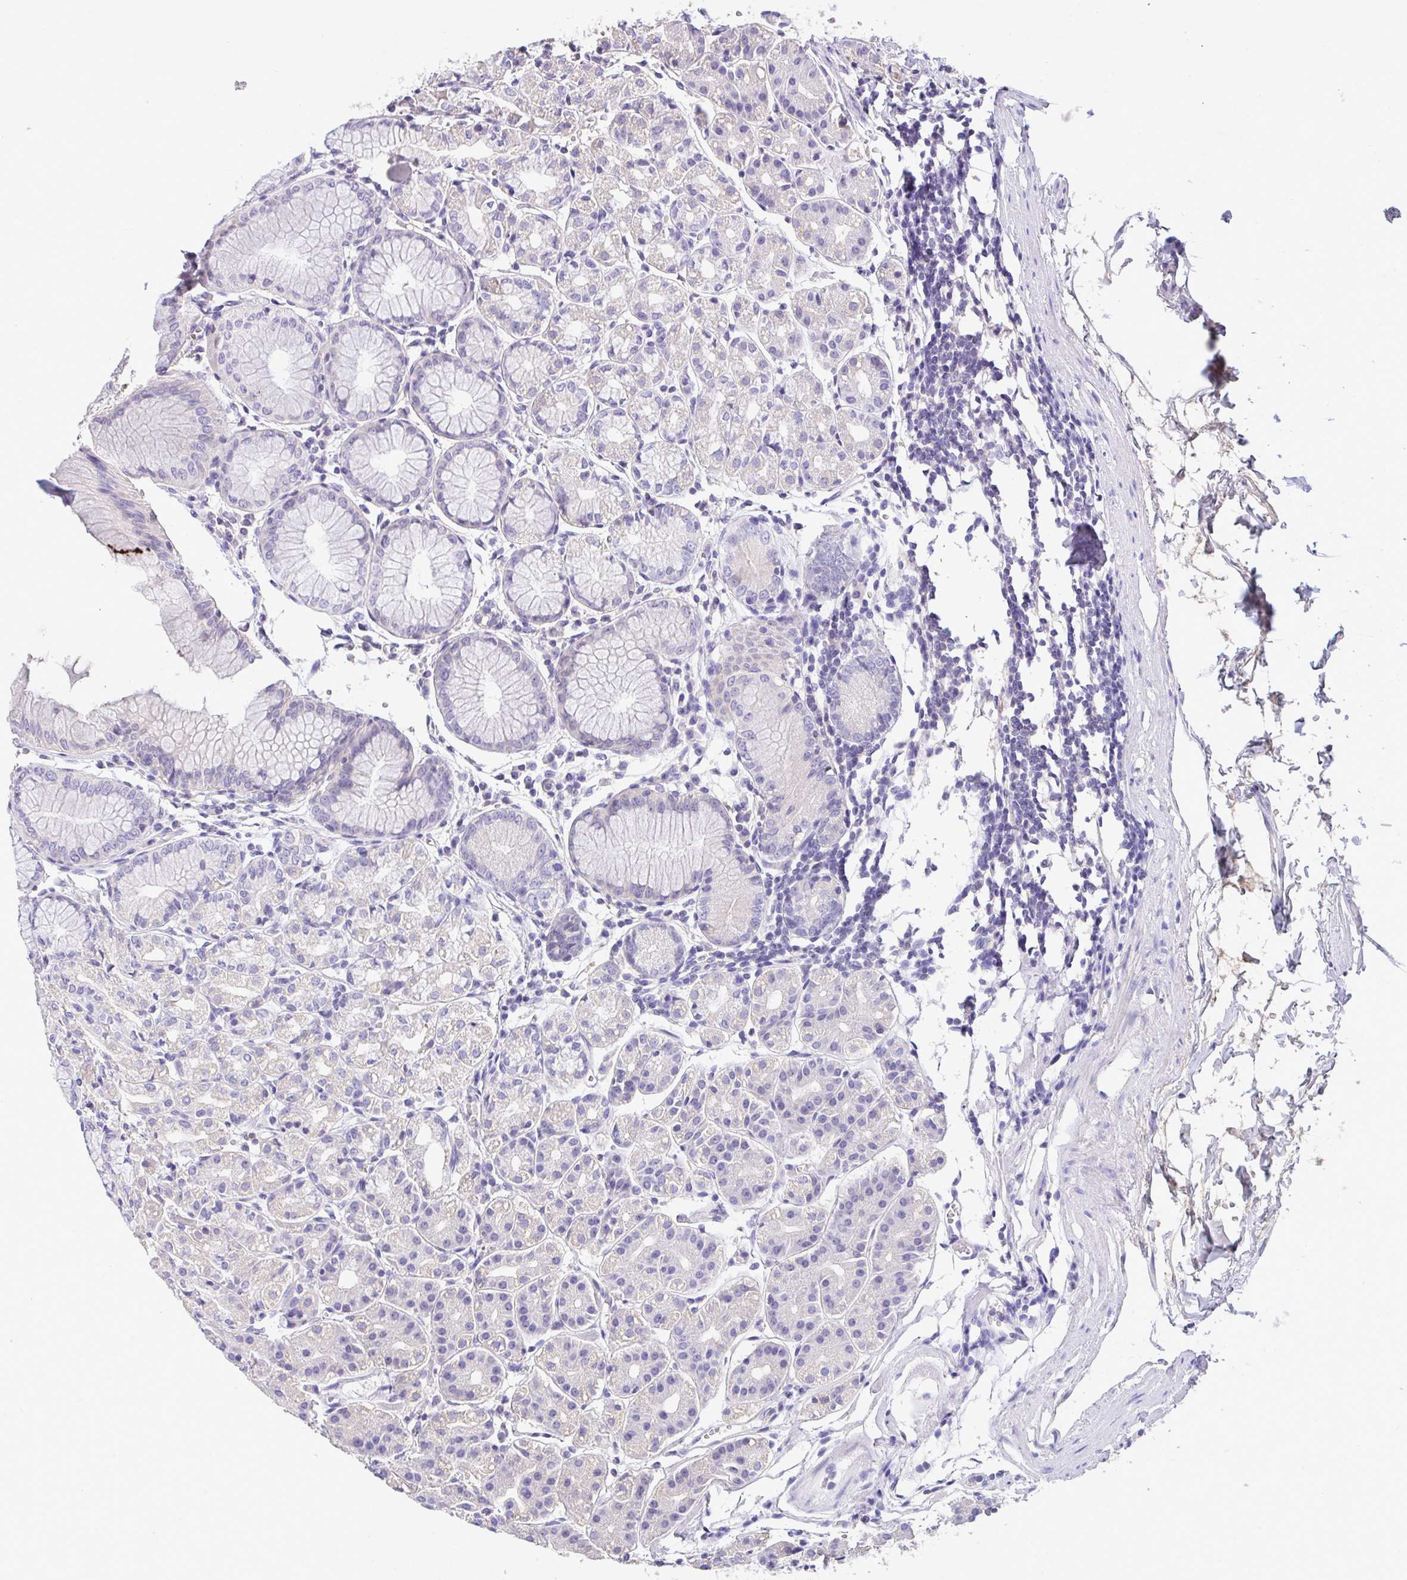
{"staining": {"intensity": "negative", "quantity": "none", "location": "none"}, "tissue": "stomach", "cell_type": "Glandular cells", "image_type": "normal", "snomed": [{"axis": "morphology", "description": "Normal tissue, NOS"}, {"axis": "topography", "description": "Stomach"}], "caption": "DAB immunohistochemical staining of normal stomach reveals no significant staining in glandular cells.", "gene": "CA10", "patient": {"sex": "female", "age": 57}}